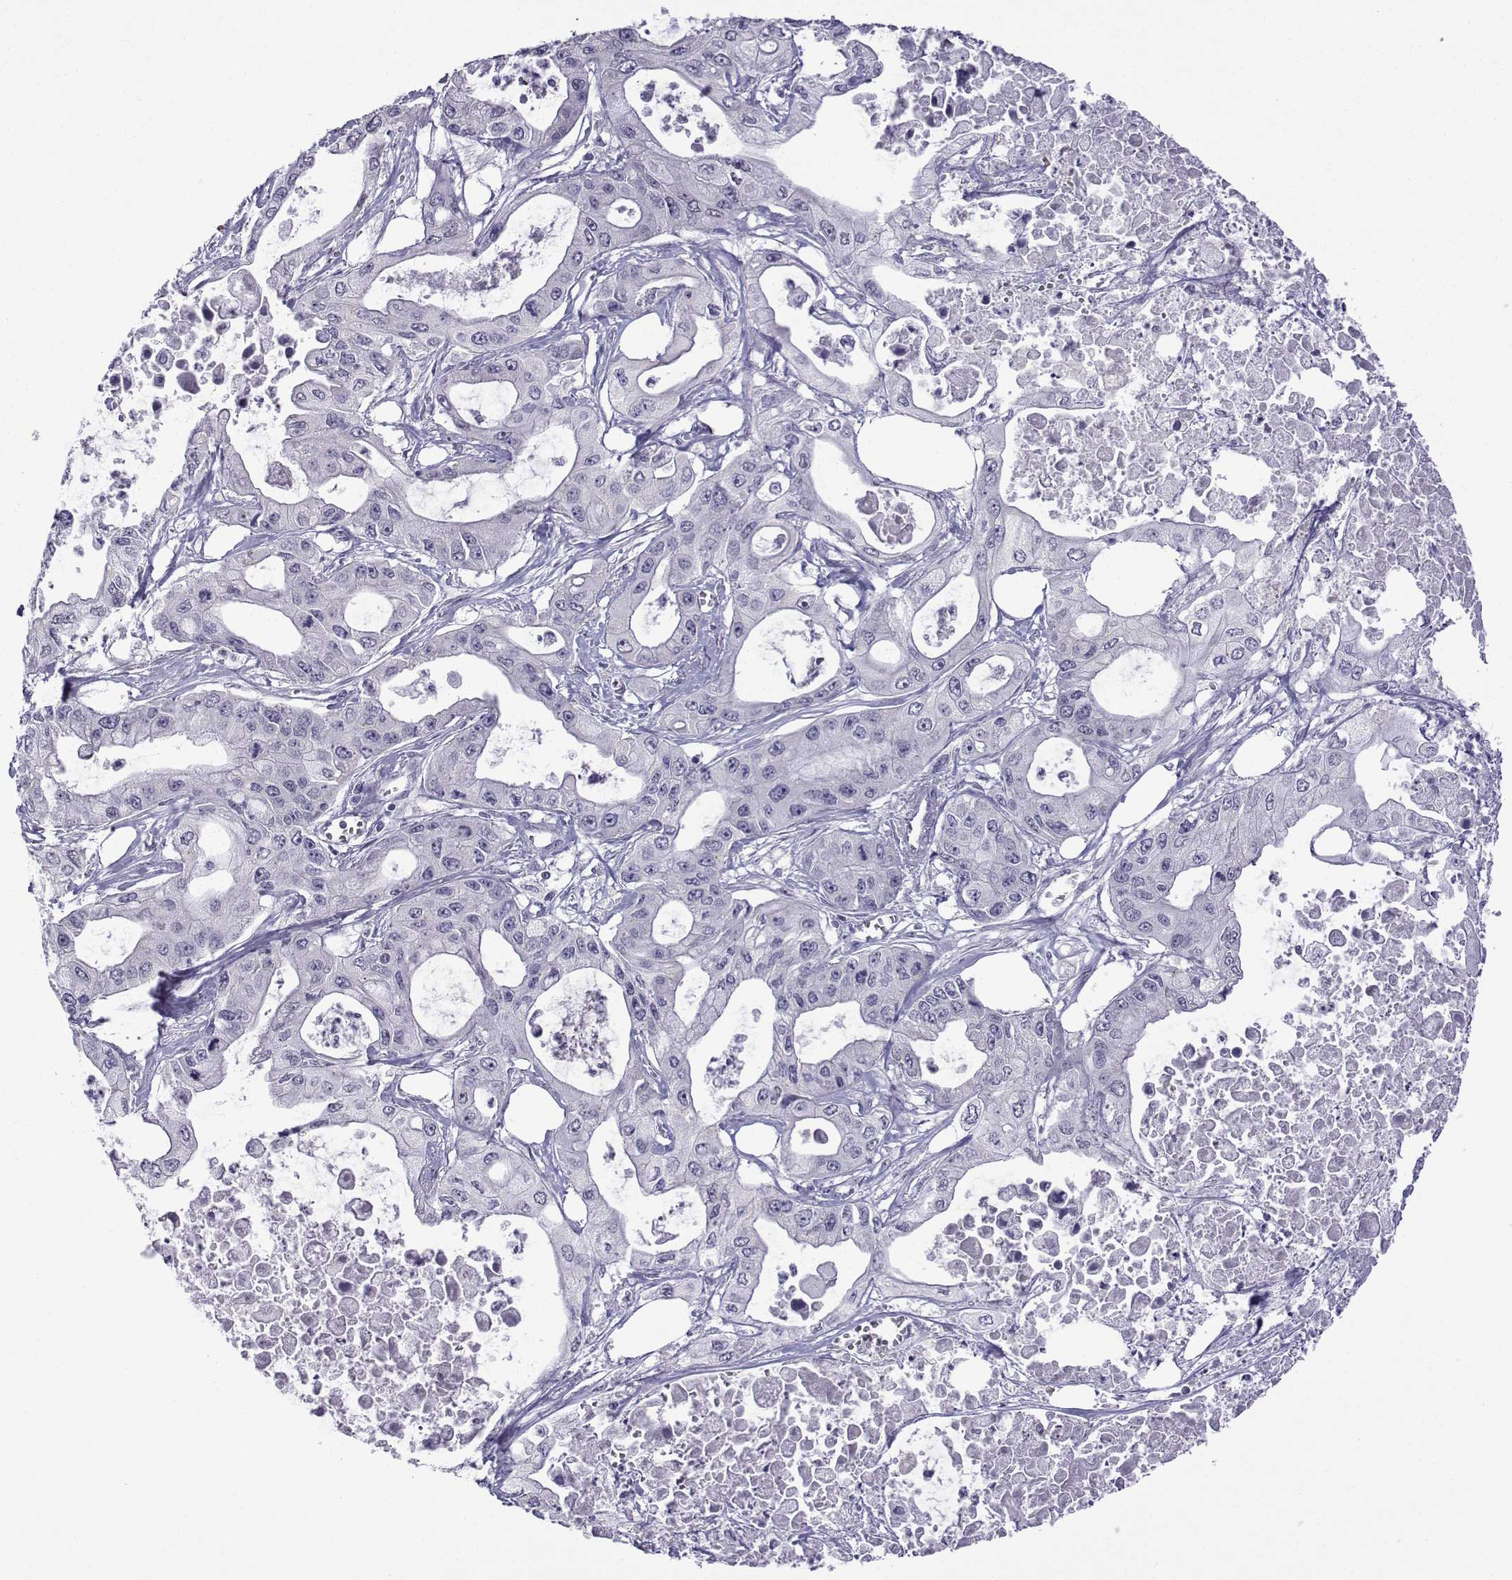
{"staining": {"intensity": "negative", "quantity": "none", "location": "none"}, "tissue": "pancreatic cancer", "cell_type": "Tumor cells", "image_type": "cancer", "snomed": [{"axis": "morphology", "description": "Adenocarcinoma, NOS"}, {"axis": "topography", "description": "Pancreas"}], "caption": "Immunohistochemistry of pancreatic cancer reveals no positivity in tumor cells.", "gene": "CFAP70", "patient": {"sex": "male", "age": 70}}